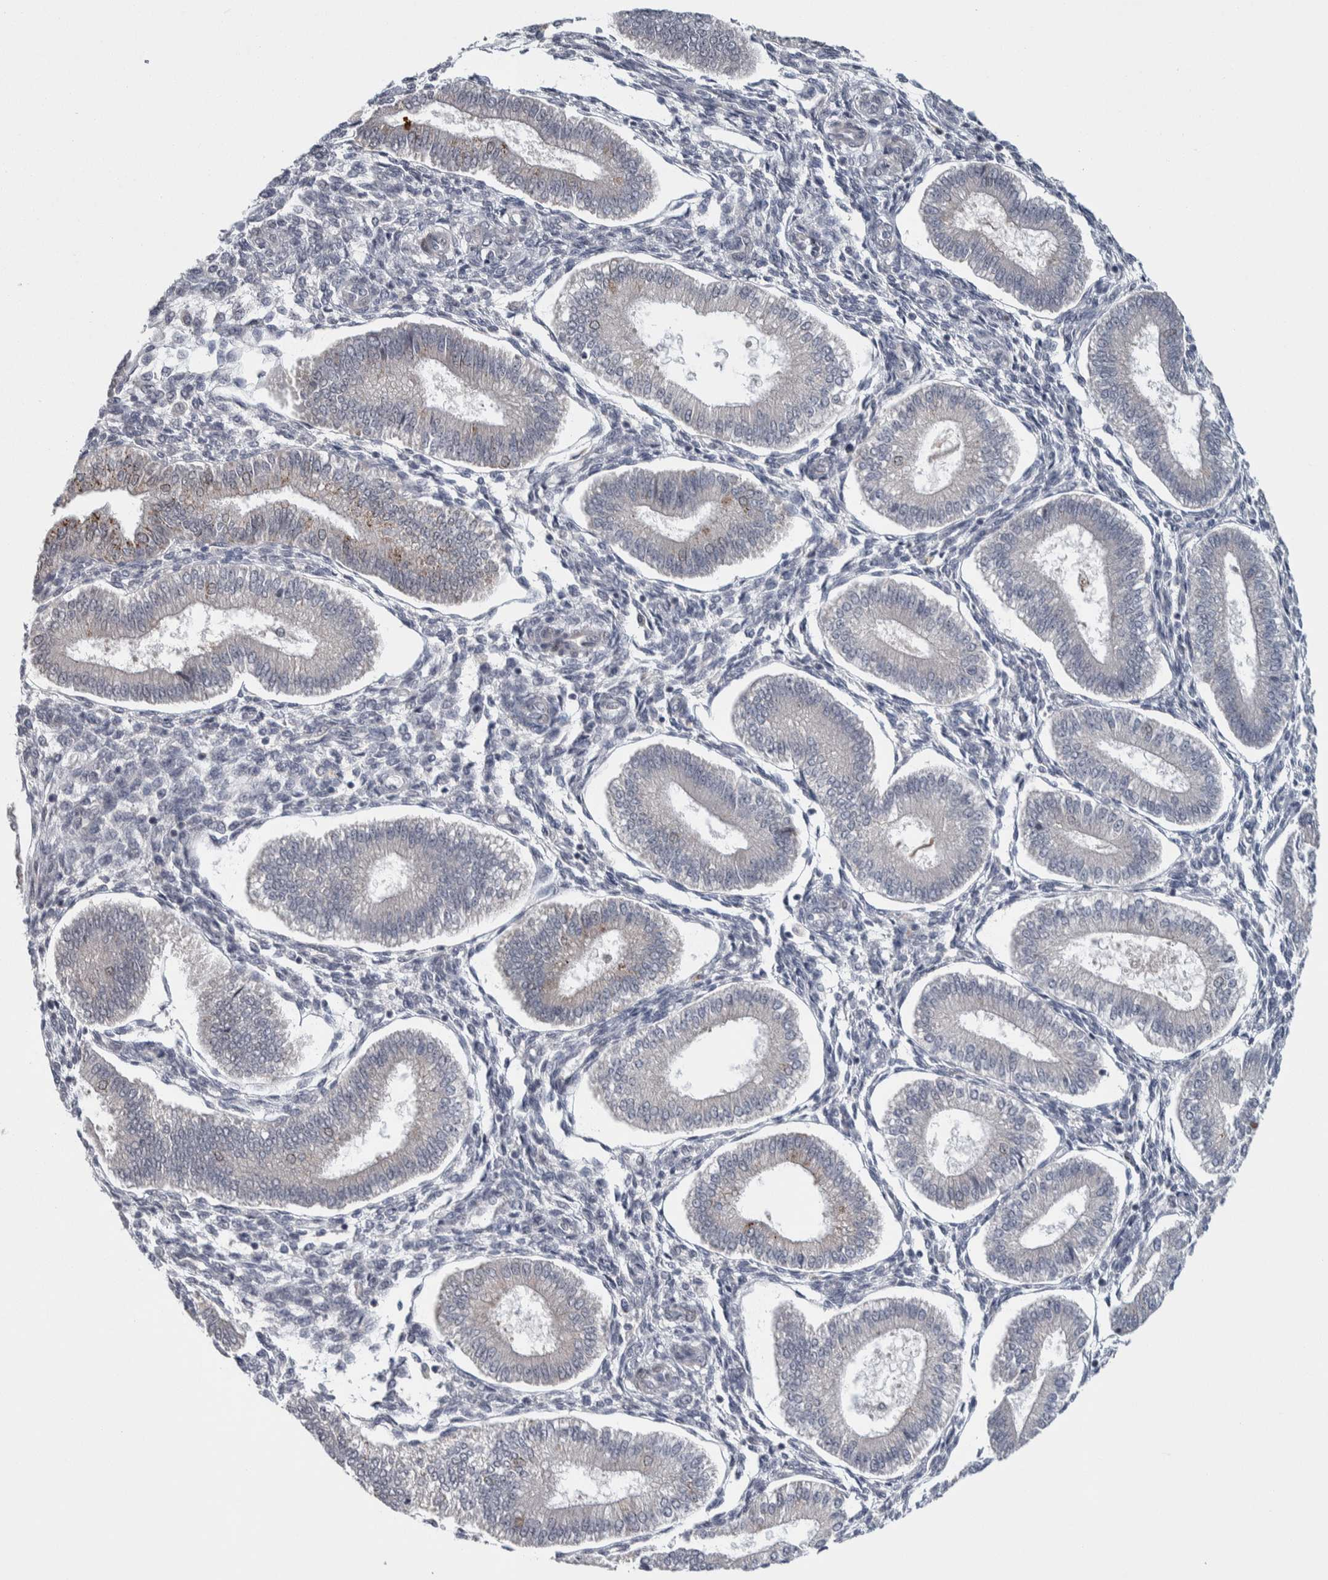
{"staining": {"intensity": "weak", "quantity": "<25%", "location": "nuclear"}, "tissue": "endometrium", "cell_type": "Cells in endometrial stroma", "image_type": "normal", "snomed": [{"axis": "morphology", "description": "Normal tissue, NOS"}, {"axis": "topography", "description": "Endometrium"}], "caption": "DAB (3,3'-diaminobenzidine) immunohistochemical staining of benign human endometrium reveals no significant expression in cells in endometrial stroma.", "gene": "ASPN", "patient": {"sex": "female", "age": 39}}